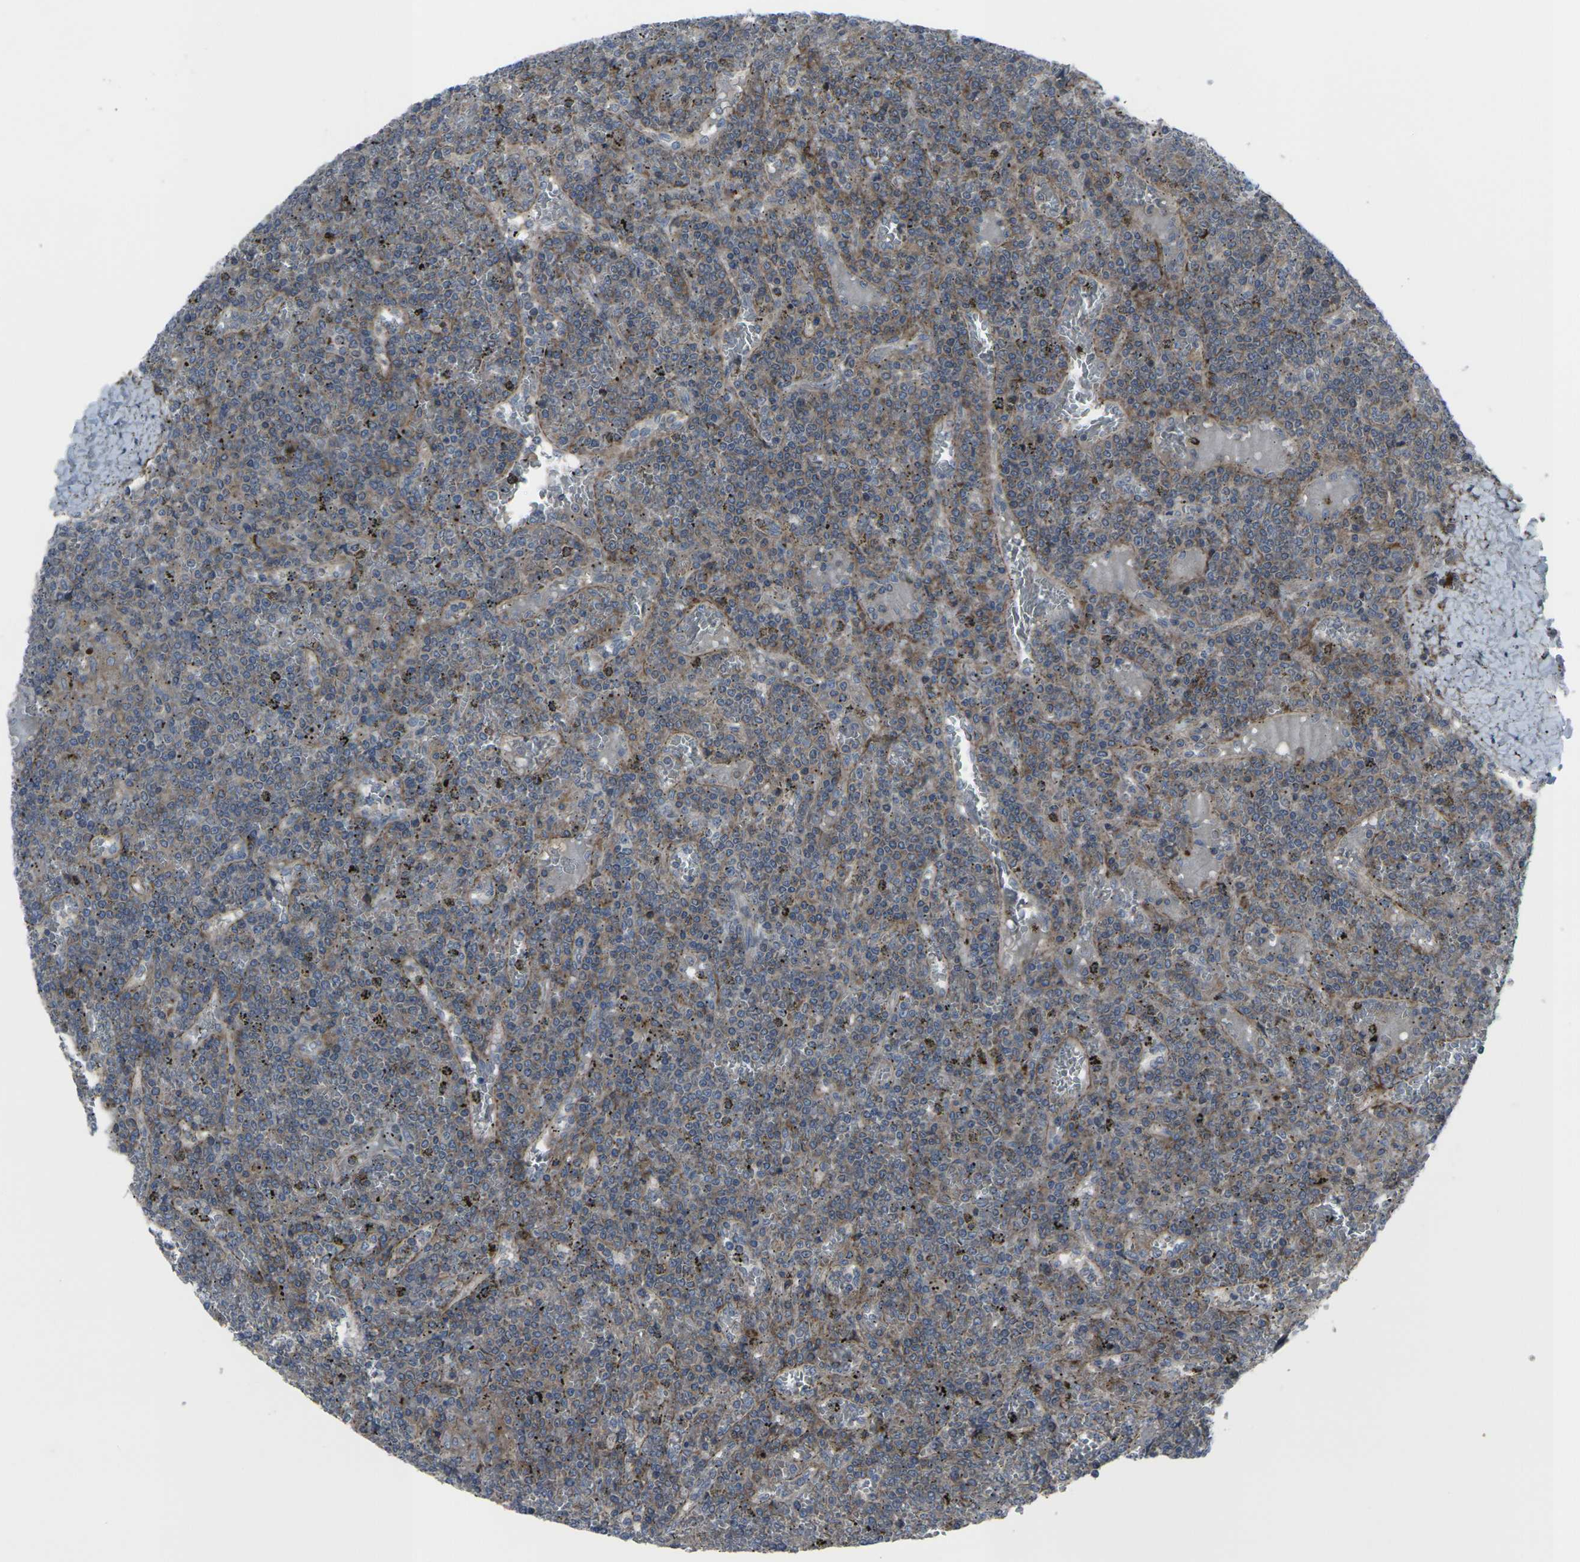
{"staining": {"intensity": "moderate", "quantity": ">75%", "location": "cytoplasmic/membranous"}, "tissue": "lymphoma", "cell_type": "Tumor cells", "image_type": "cancer", "snomed": [{"axis": "morphology", "description": "Malignant lymphoma, non-Hodgkin's type, Low grade"}, {"axis": "topography", "description": "Spleen"}], "caption": "An image of human lymphoma stained for a protein reveals moderate cytoplasmic/membranous brown staining in tumor cells.", "gene": "CCR10", "patient": {"sex": "female", "age": 19}}